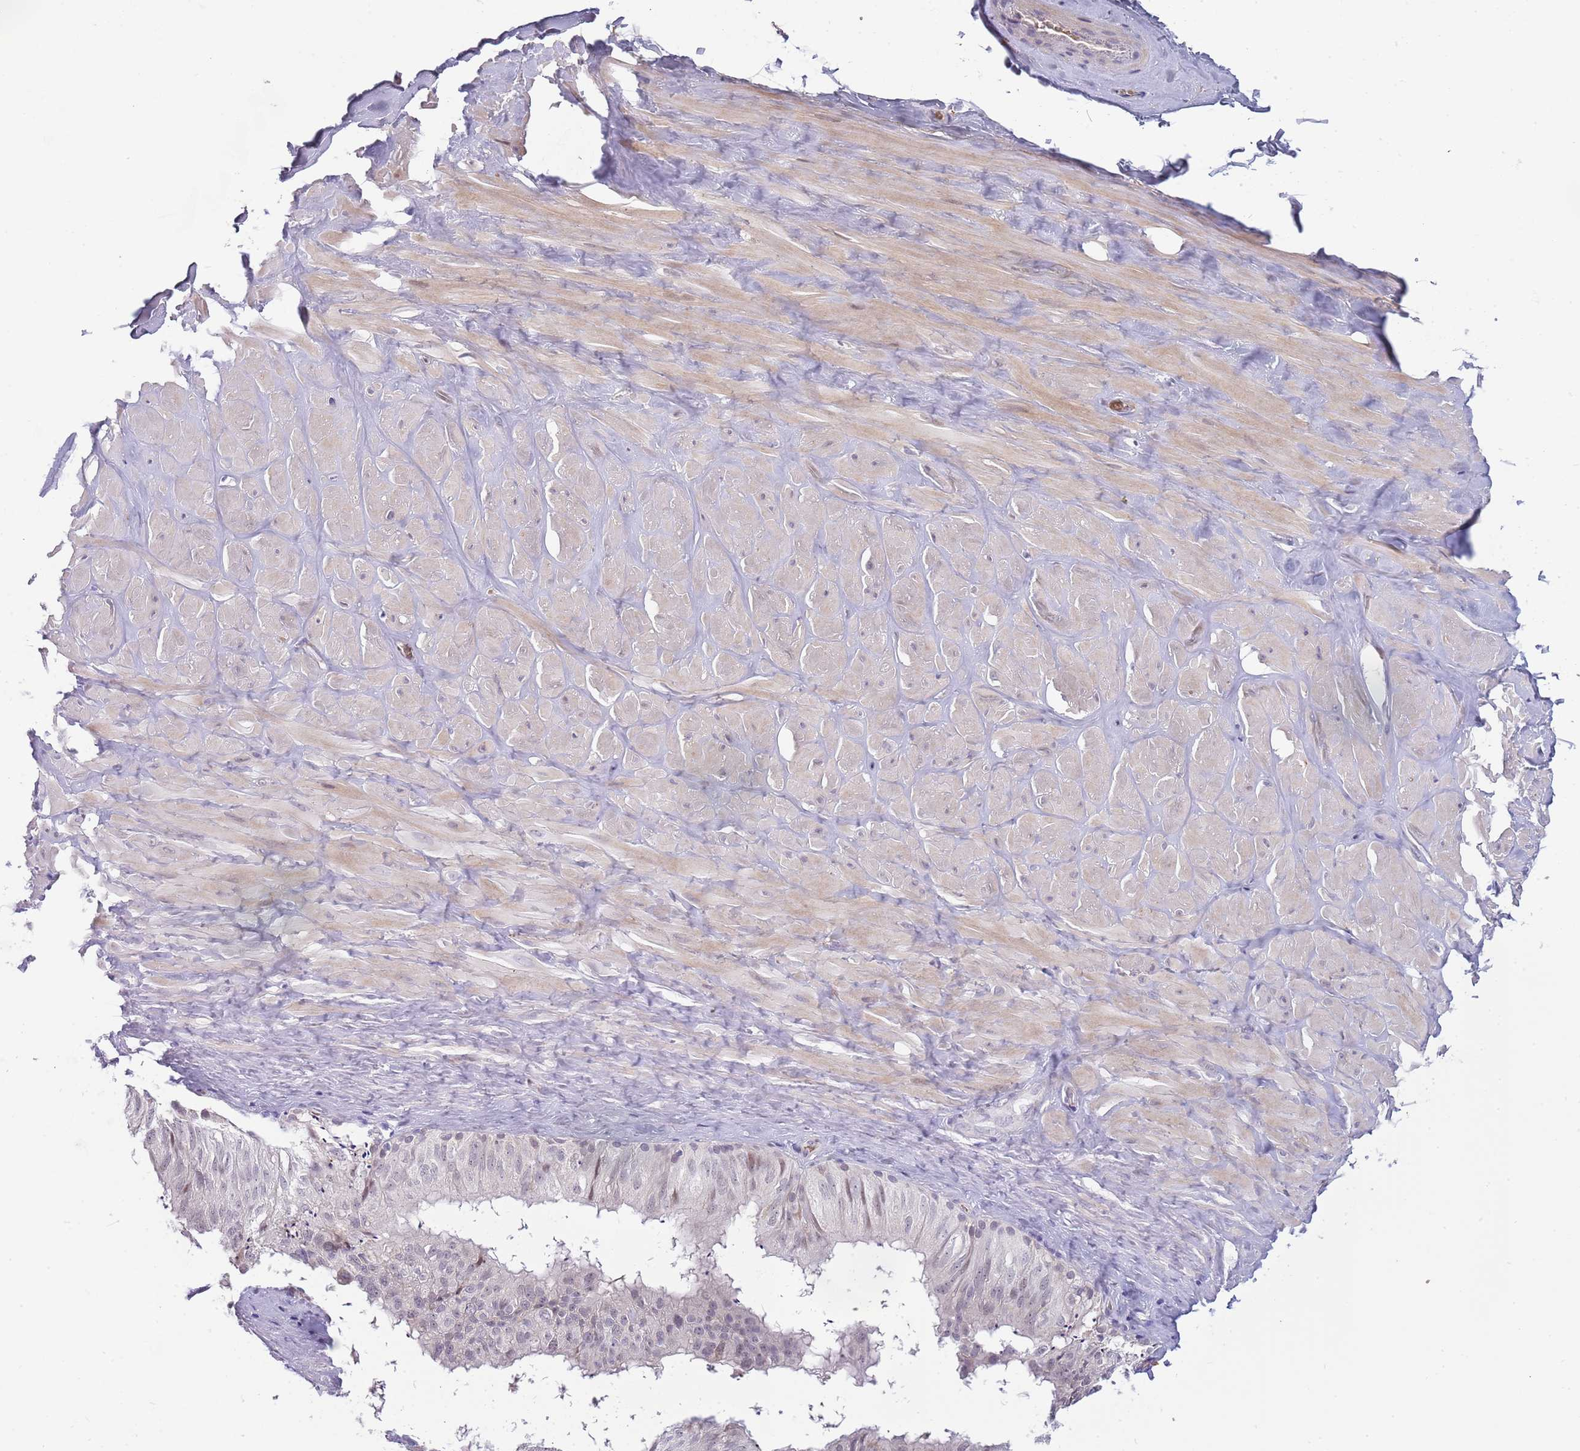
{"staining": {"intensity": "negative", "quantity": "none", "location": "none"}, "tissue": "adipose tissue", "cell_type": "Adipocytes", "image_type": "normal", "snomed": [{"axis": "morphology", "description": "Normal tissue, NOS"}, {"axis": "topography", "description": "Soft tissue"}, {"axis": "topography", "description": "Adipose tissue"}, {"axis": "topography", "description": "Vascular tissue"}, {"axis": "topography", "description": "Peripheral nerve tissue"}], "caption": "Immunohistochemistry histopathology image of normal adipose tissue: adipose tissue stained with DAB exhibits no significant protein positivity in adipocytes. (Stains: DAB immunohistochemistry (IHC) with hematoxylin counter stain, Microscopy: brightfield microscopy at high magnification).", "gene": "LYPD6B", "patient": {"sex": "male", "age": 46}}